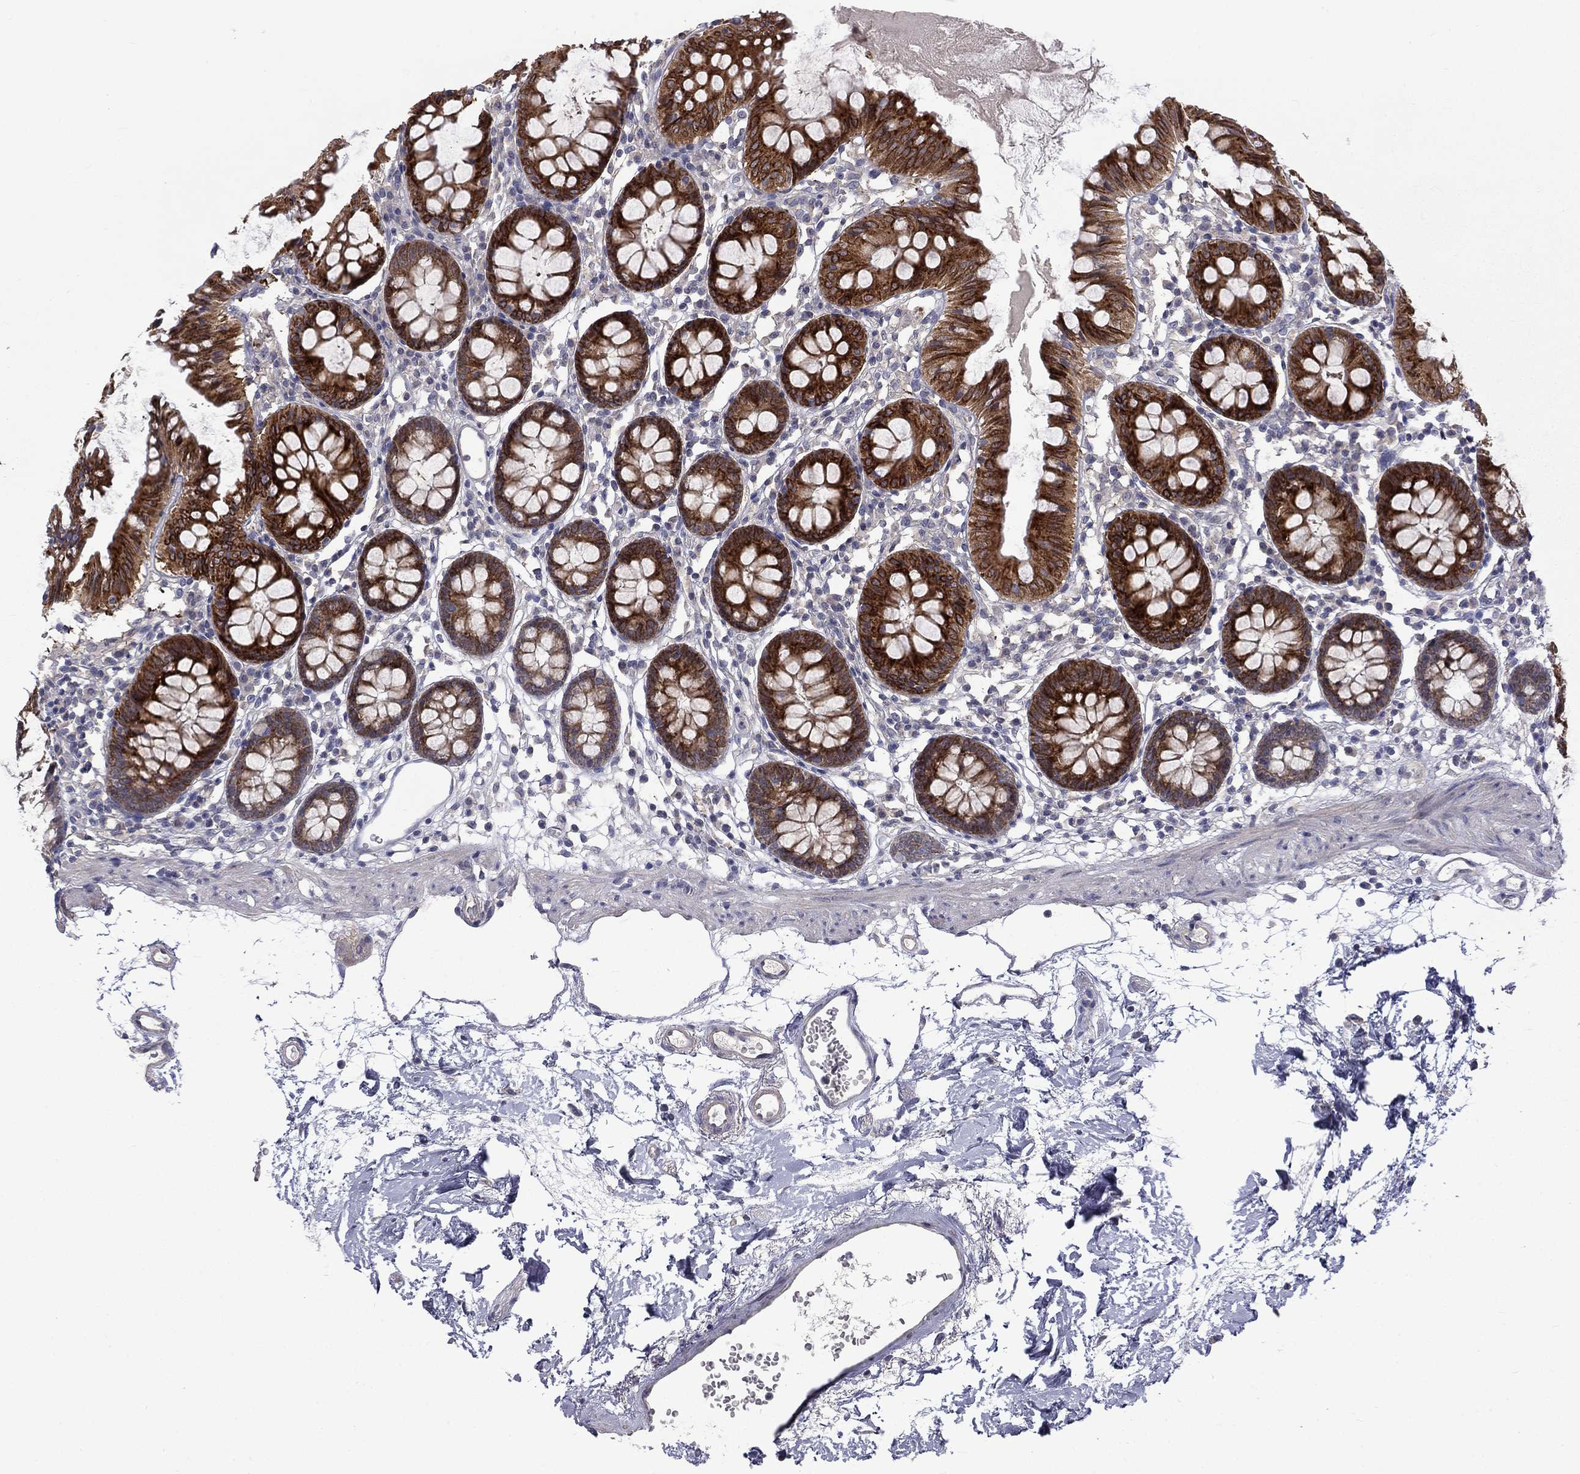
{"staining": {"intensity": "negative", "quantity": "none", "location": "none"}, "tissue": "colon", "cell_type": "Endothelial cells", "image_type": "normal", "snomed": [{"axis": "morphology", "description": "Normal tissue, NOS"}, {"axis": "topography", "description": "Colon"}], "caption": "Immunohistochemistry (IHC) photomicrograph of normal human colon stained for a protein (brown), which shows no staining in endothelial cells.", "gene": "SLC39A14", "patient": {"sex": "female", "age": 84}}